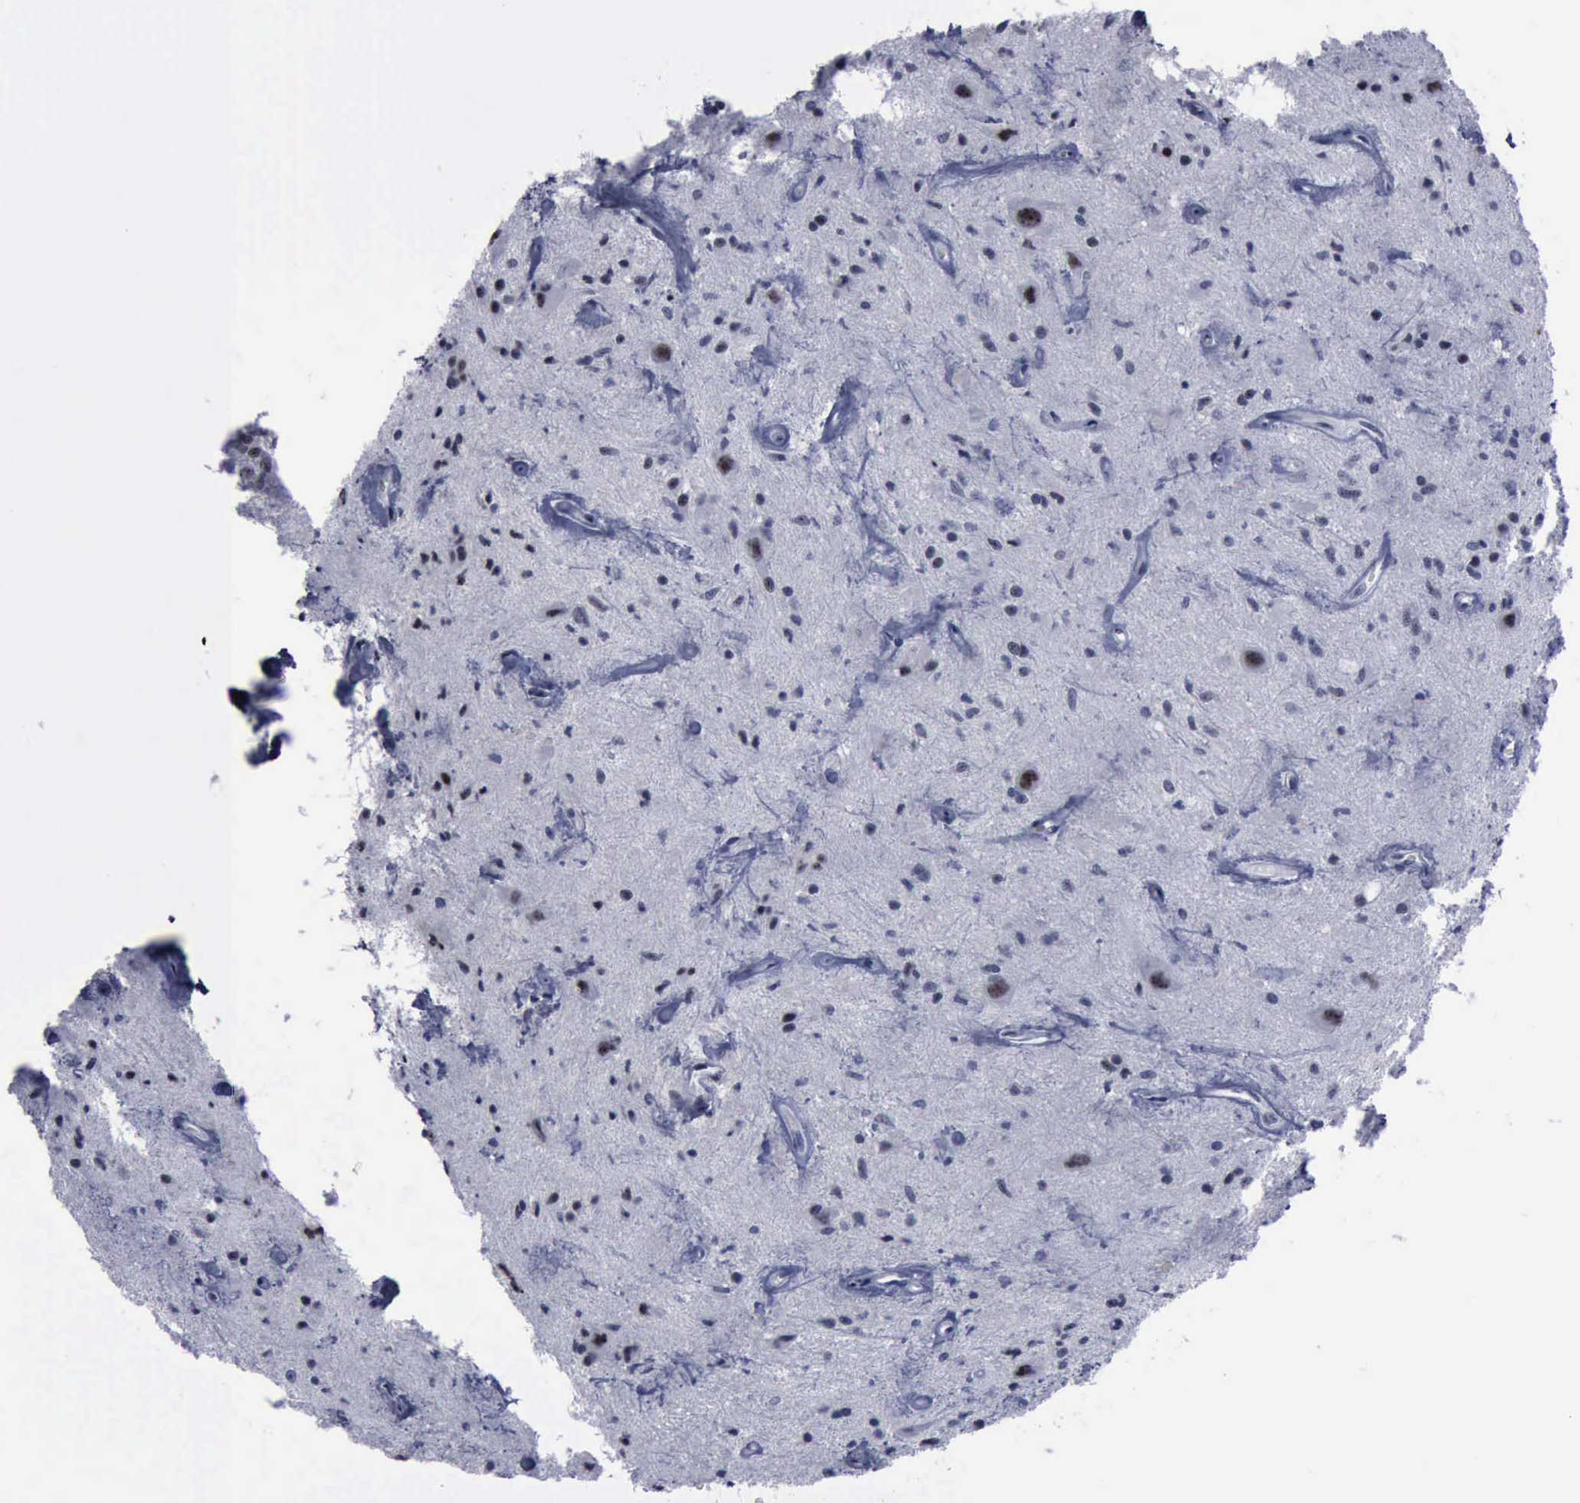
{"staining": {"intensity": "negative", "quantity": "none", "location": "none"}, "tissue": "glioma", "cell_type": "Tumor cells", "image_type": "cancer", "snomed": [{"axis": "morphology", "description": "Glioma, malignant, Low grade"}, {"axis": "topography", "description": "Brain"}], "caption": "Glioma was stained to show a protein in brown. There is no significant staining in tumor cells.", "gene": "BRD1", "patient": {"sex": "female", "age": 15}}